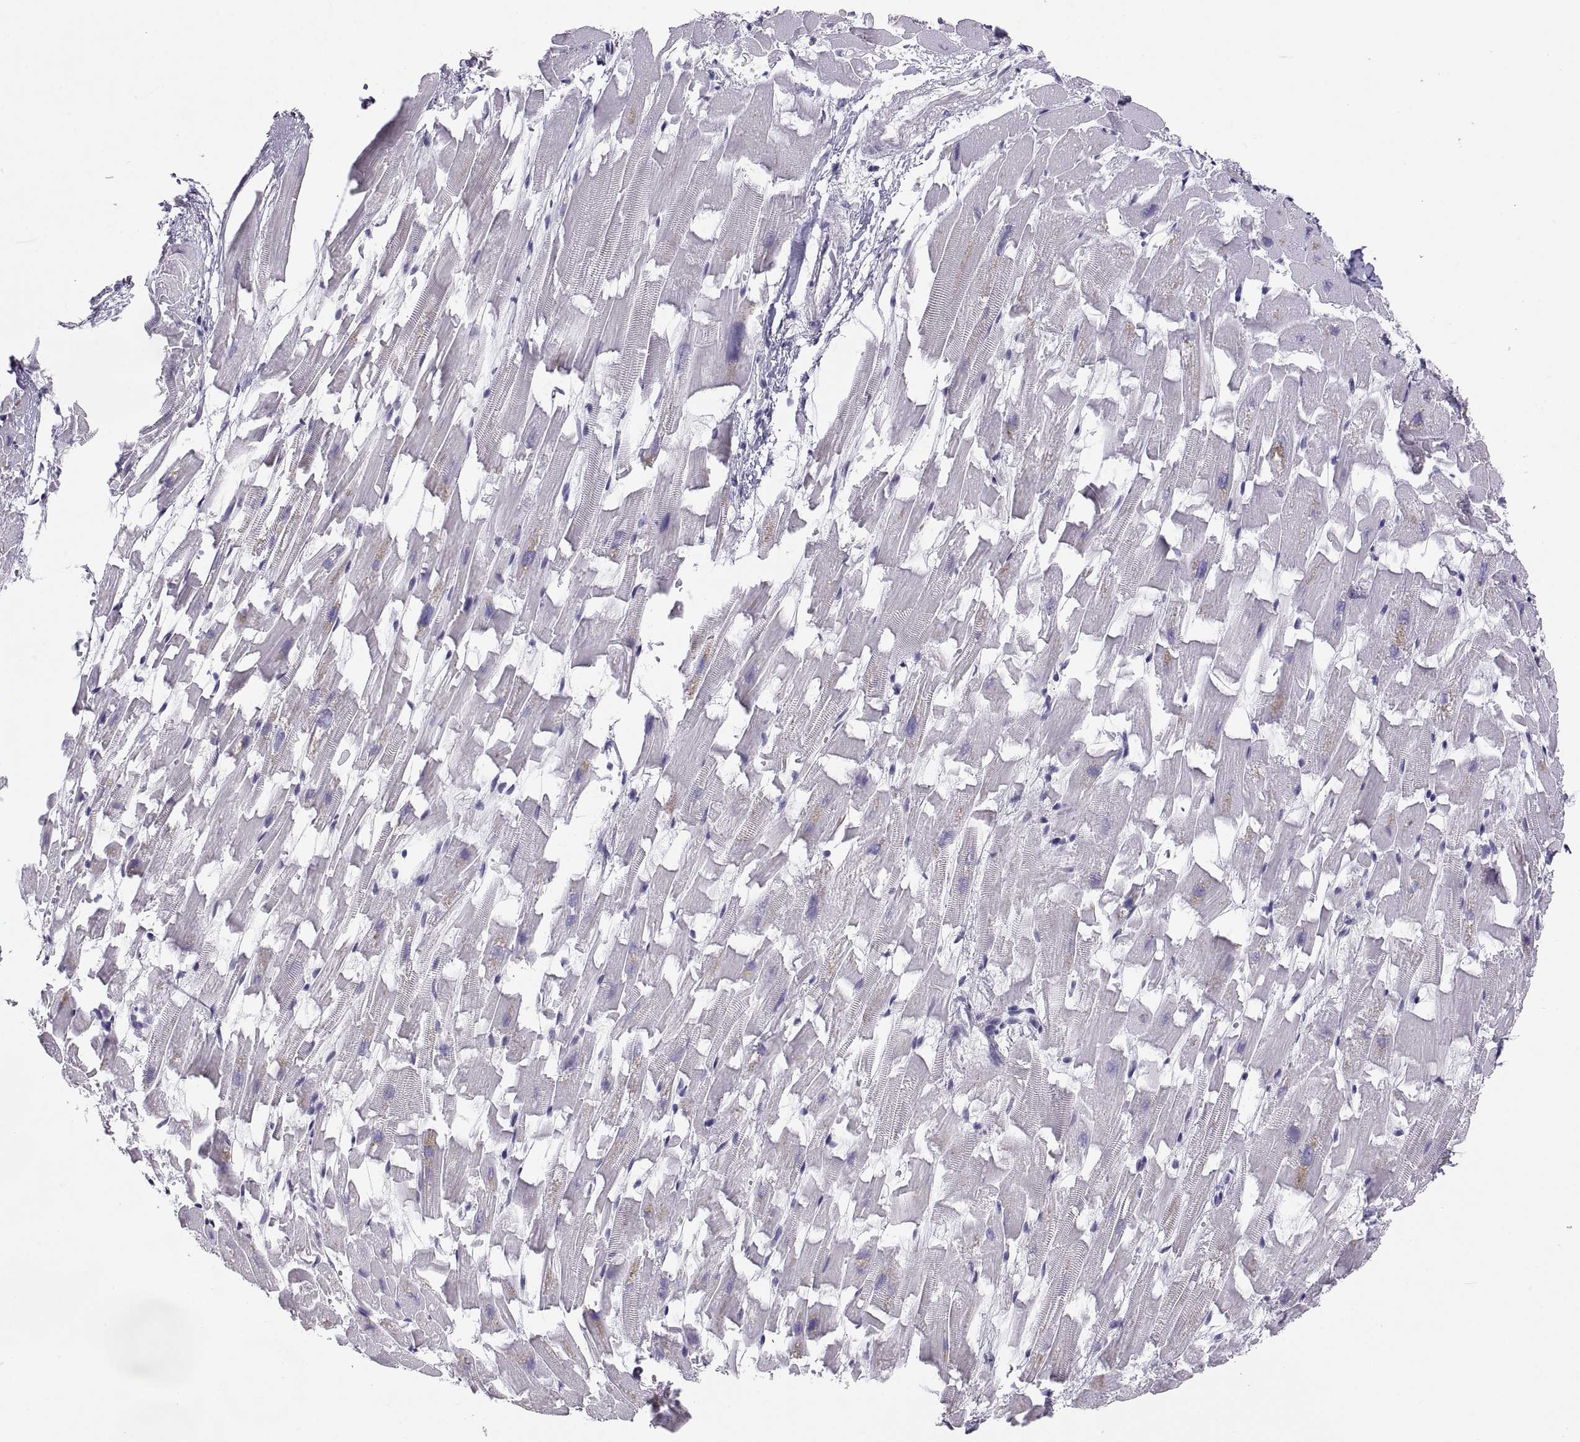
{"staining": {"intensity": "negative", "quantity": "none", "location": "none"}, "tissue": "heart muscle", "cell_type": "Cardiomyocytes", "image_type": "normal", "snomed": [{"axis": "morphology", "description": "Normal tissue, NOS"}, {"axis": "topography", "description": "Heart"}], "caption": "Immunohistochemistry histopathology image of benign heart muscle: human heart muscle stained with DAB (3,3'-diaminobenzidine) reveals no significant protein staining in cardiomyocytes.", "gene": "CARTPT", "patient": {"sex": "female", "age": 64}}